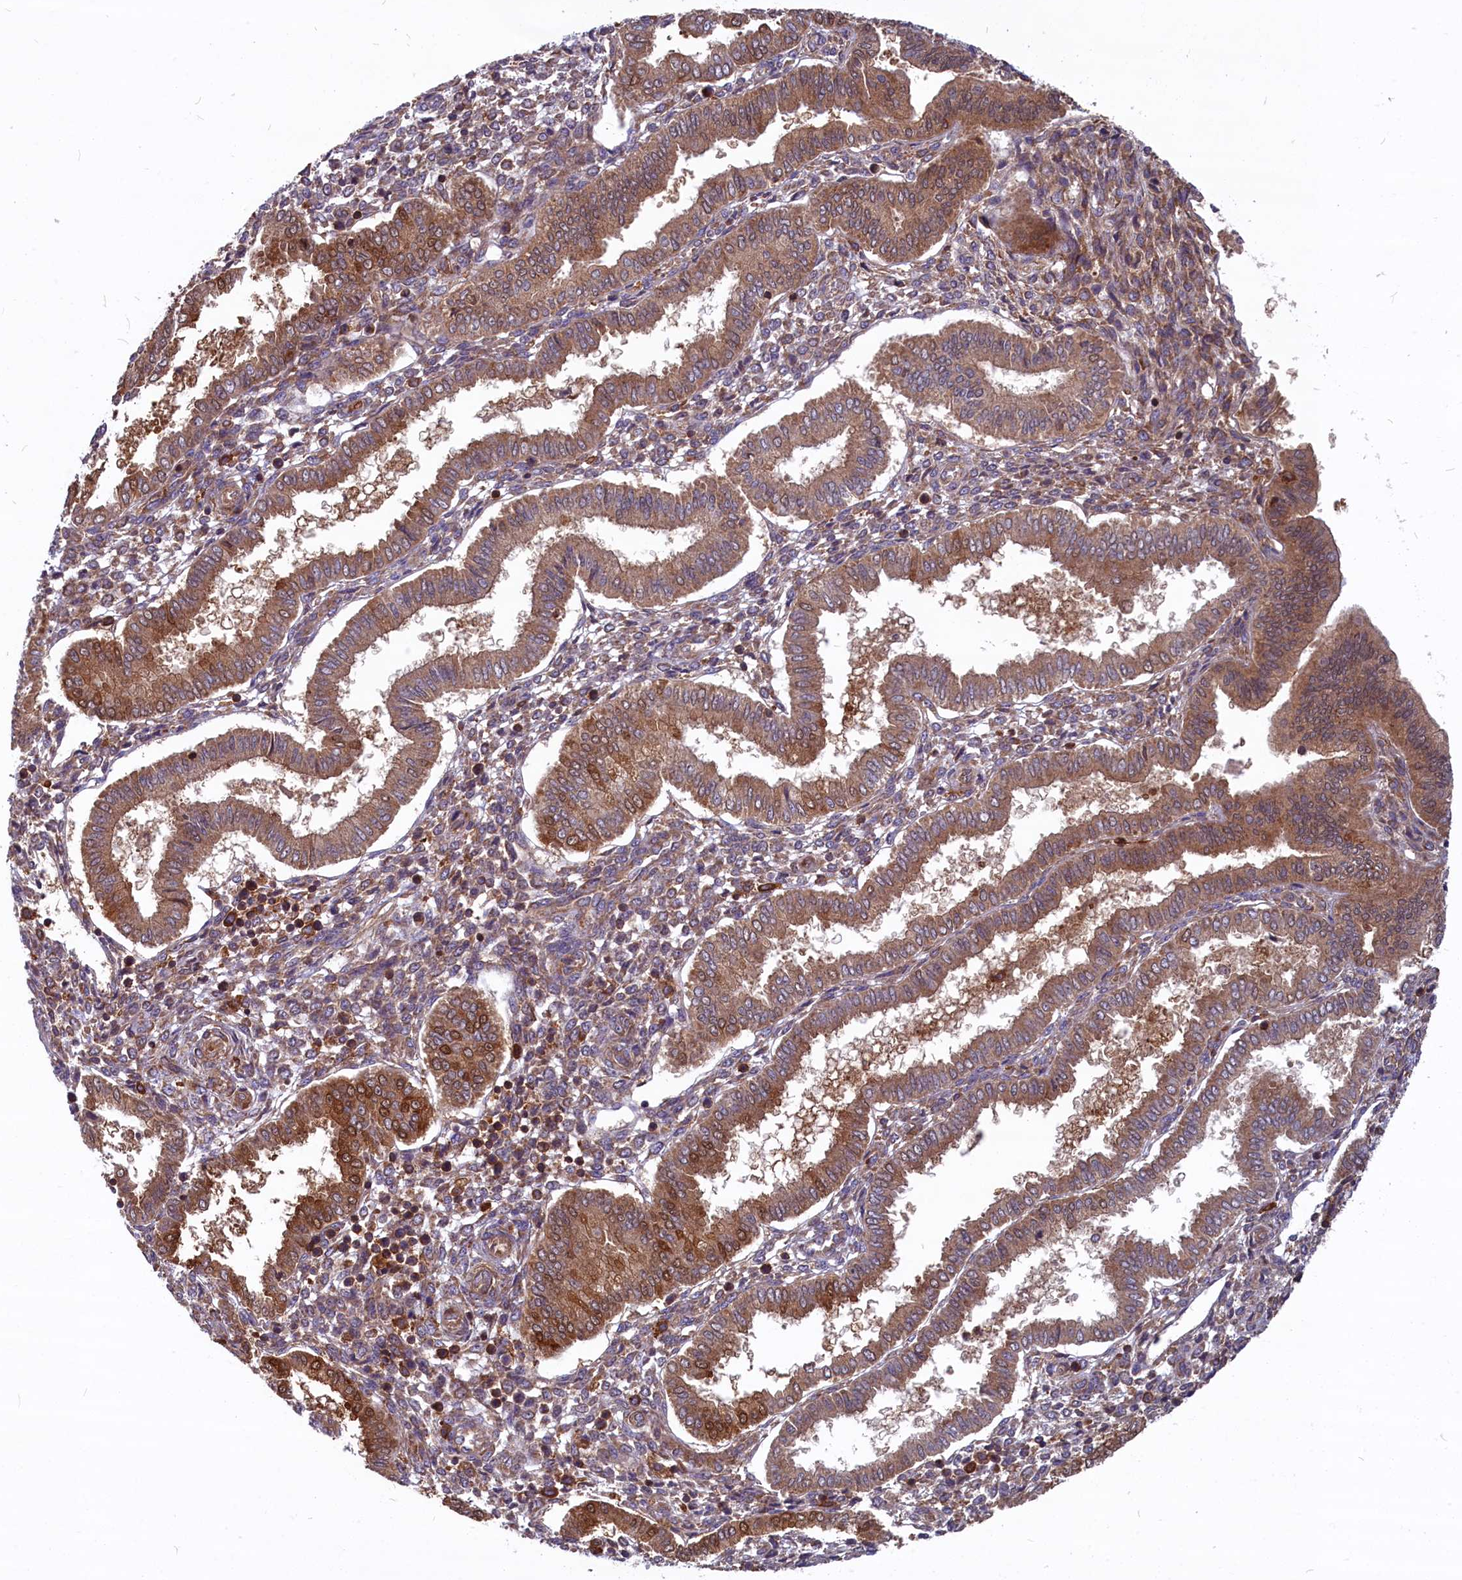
{"staining": {"intensity": "moderate", "quantity": "25%-75%", "location": "cytoplasmic/membranous"}, "tissue": "endometrium", "cell_type": "Cells in endometrial stroma", "image_type": "normal", "snomed": [{"axis": "morphology", "description": "Normal tissue, NOS"}, {"axis": "topography", "description": "Endometrium"}], "caption": "The immunohistochemical stain labels moderate cytoplasmic/membranous staining in cells in endometrial stroma of normal endometrium. The staining was performed using DAB (3,3'-diaminobenzidine), with brown indicating positive protein expression. Nuclei are stained blue with hematoxylin.", "gene": "MYO9B", "patient": {"sex": "female", "age": 24}}